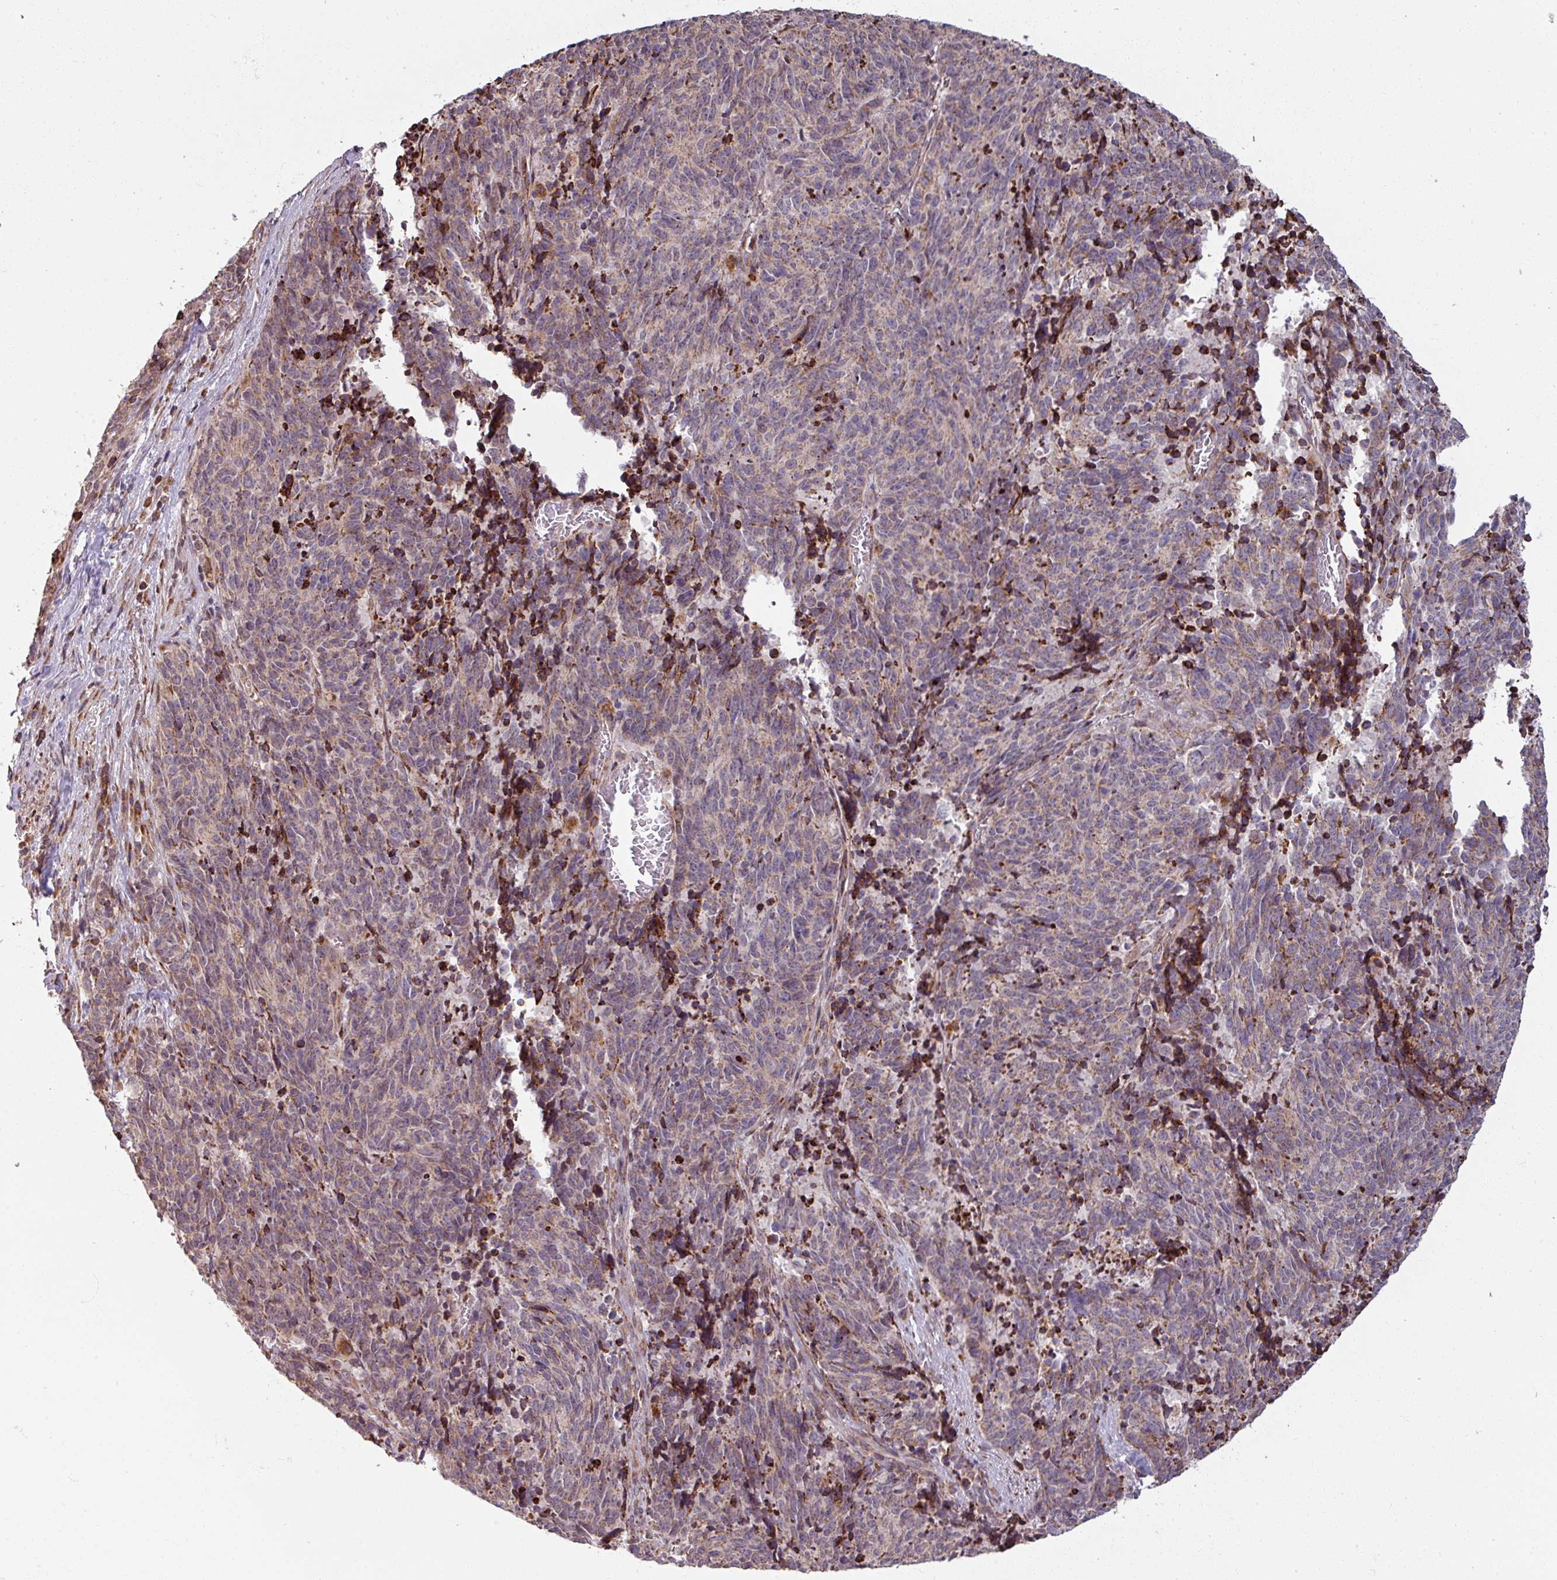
{"staining": {"intensity": "weak", "quantity": "25%-75%", "location": "cytoplasmic/membranous"}, "tissue": "cervical cancer", "cell_type": "Tumor cells", "image_type": "cancer", "snomed": [{"axis": "morphology", "description": "Squamous cell carcinoma, NOS"}, {"axis": "topography", "description": "Cervix"}], "caption": "A brown stain shows weak cytoplasmic/membranous expression of a protein in human cervical cancer tumor cells.", "gene": "MAGT1", "patient": {"sex": "female", "age": 29}}